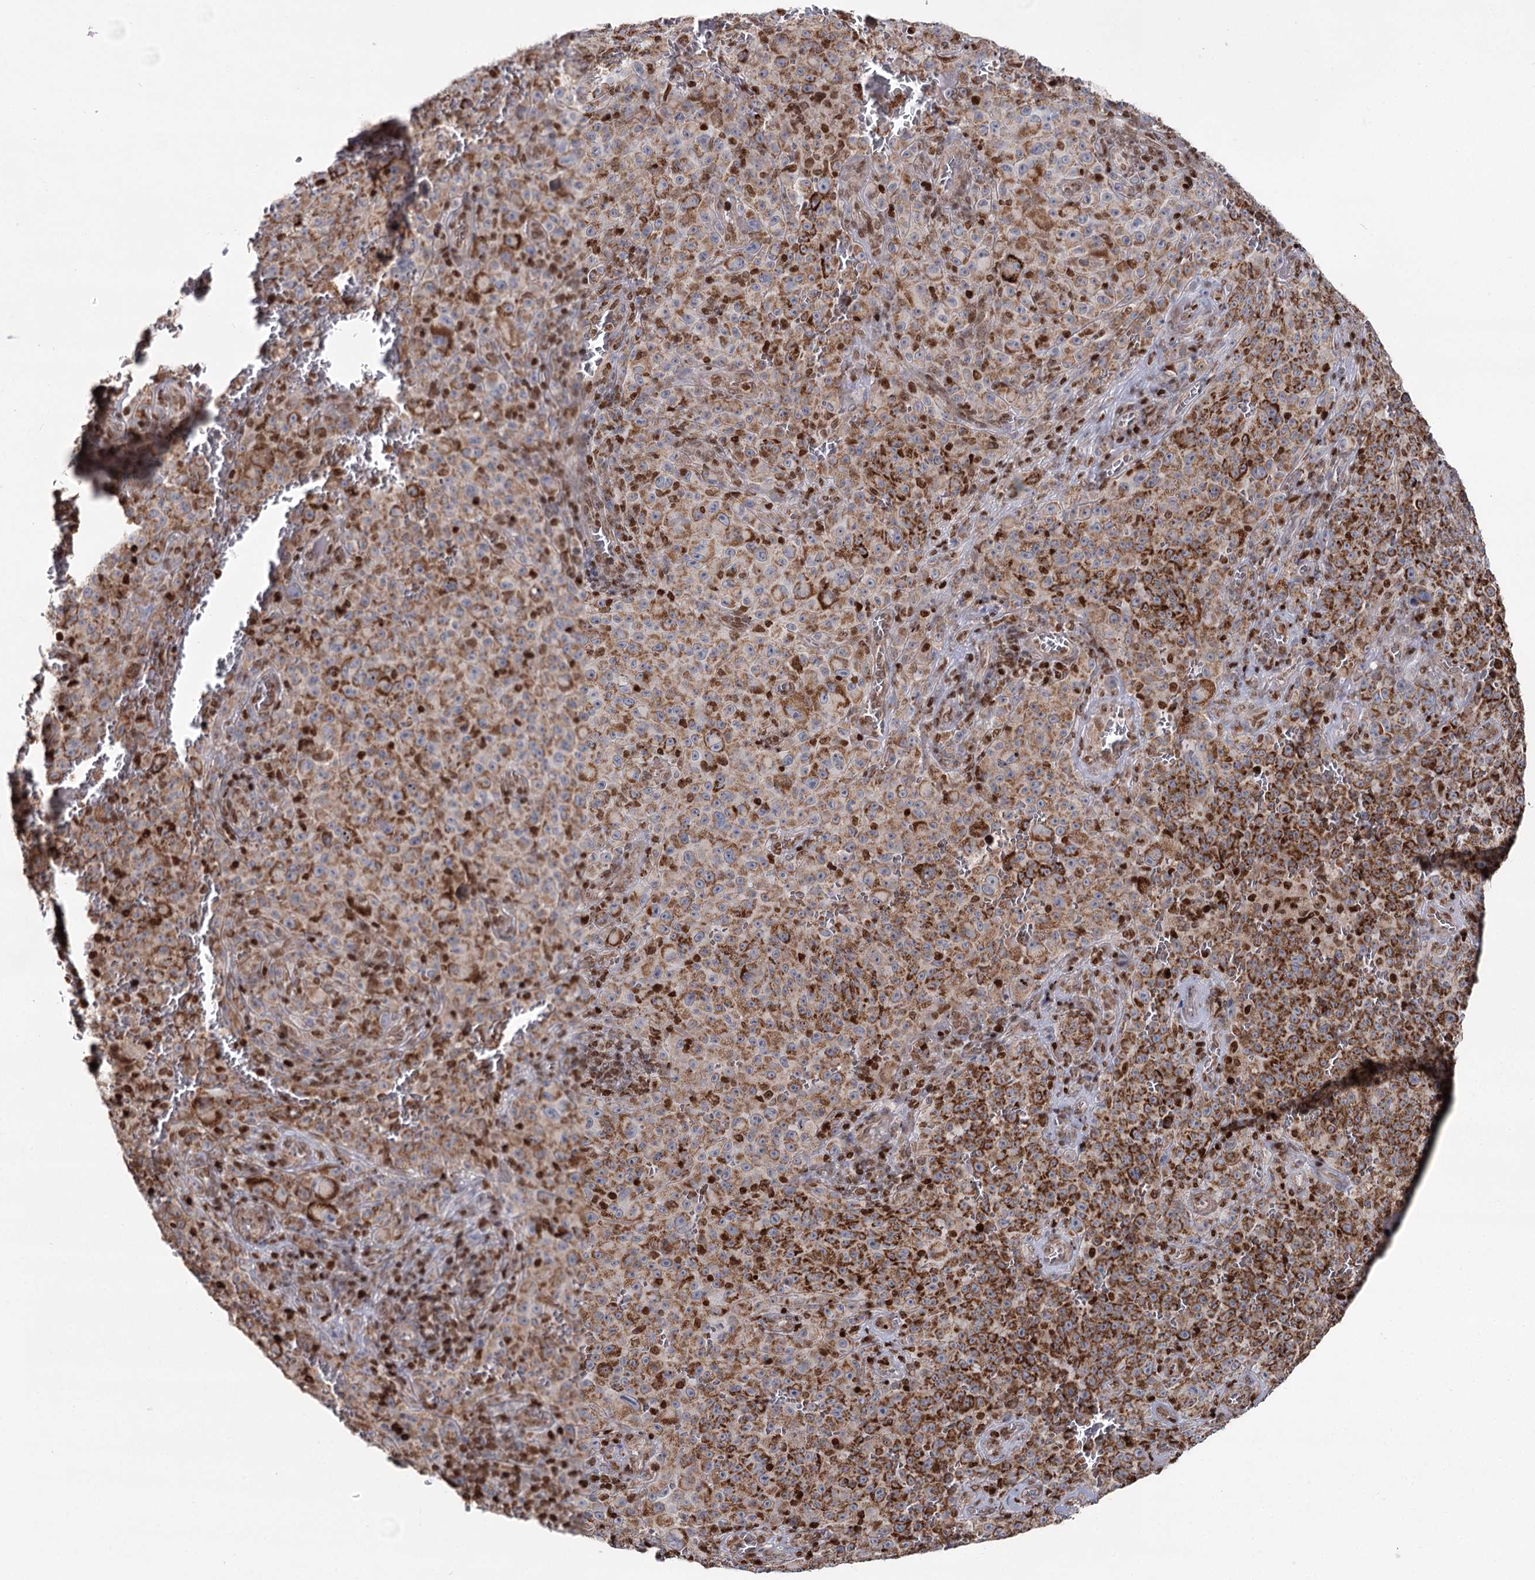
{"staining": {"intensity": "moderate", "quantity": ">75%", "location": "cytoplasmic/membranous"}, "tissue": "melanoma", "cell_type": "Tumor cells", "image_type": "cancer", "snomed": [{"axis": "morphology", "description": "Malignant melanoma, NOS"}, {"axis": "topography", "description": "Skin"}], "caption": "Human melanoma stained for a protein (brown) displays moderate cytoplasmic/membranous positive expression in about >75% of tumor cells.", "gene": "PDHX", "patient": {"sex": "female", "age": 82}}